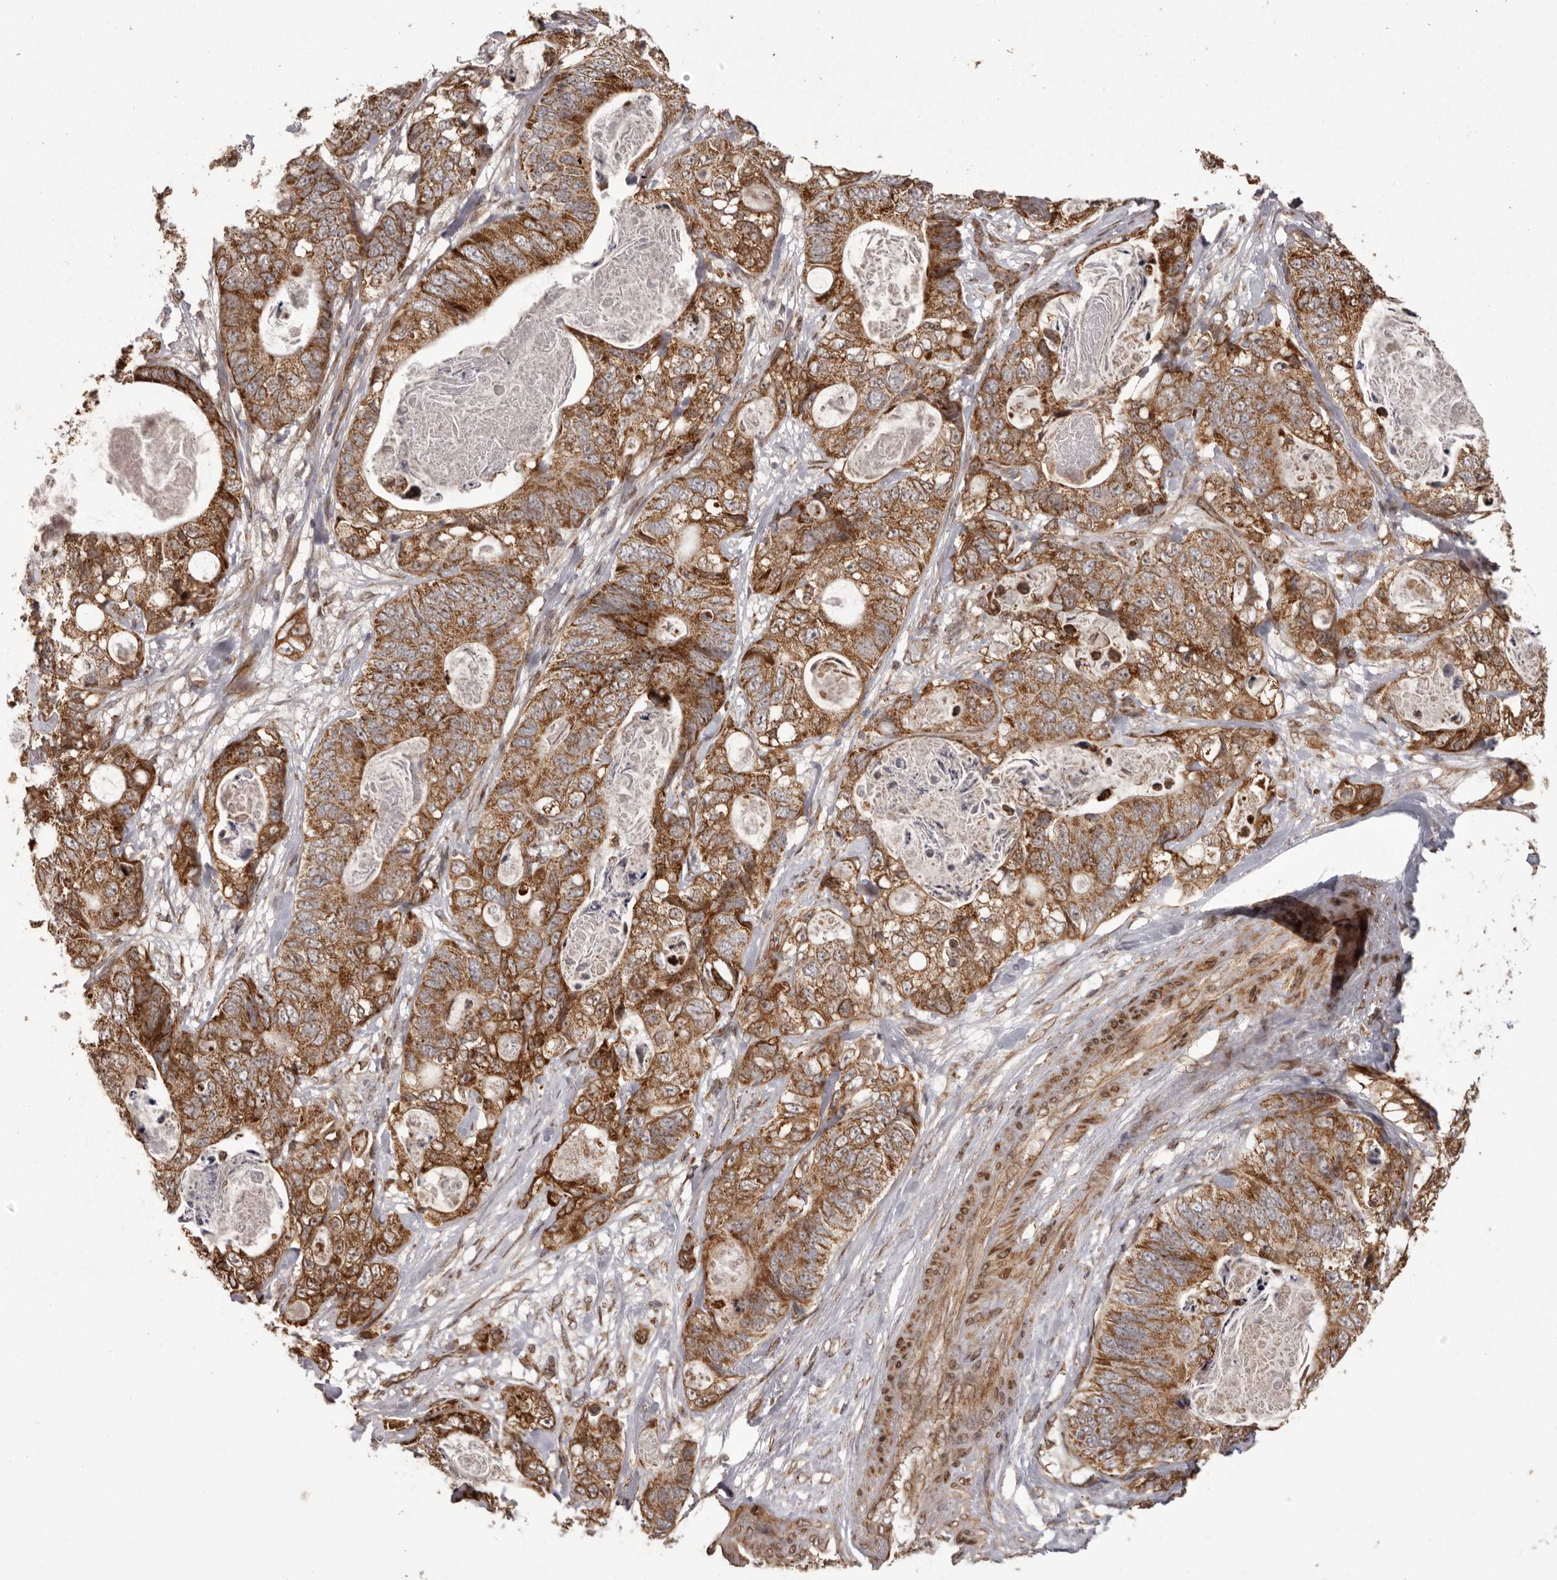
{"staining": {"intensity": "strong", "quantity": ">75%", "location": "cytoplasmic/membranous"}, "tissue": "stomach cancer", "cell_type": "Tumor cells", "image_type": "cancer", "snomed": [{"axis": "morphology", "description": "Normal tissue, NOS"}, {"axis": "morphology", "description": "Adenocarcinoma, NOS"}, {"axis": "topography", "description": "Stomach"}], "caption": "This photomicrograph exhibits stomach cancer stained with immunohistochemistry (IHC) to label a protein in brown. The cytoplasmic/membranous of tumor cells show strong positivity for the protein. Nuclei are counter-stained blue.", "gene": "CHRM2", "patient": {"sex": "female", "age": 89}}